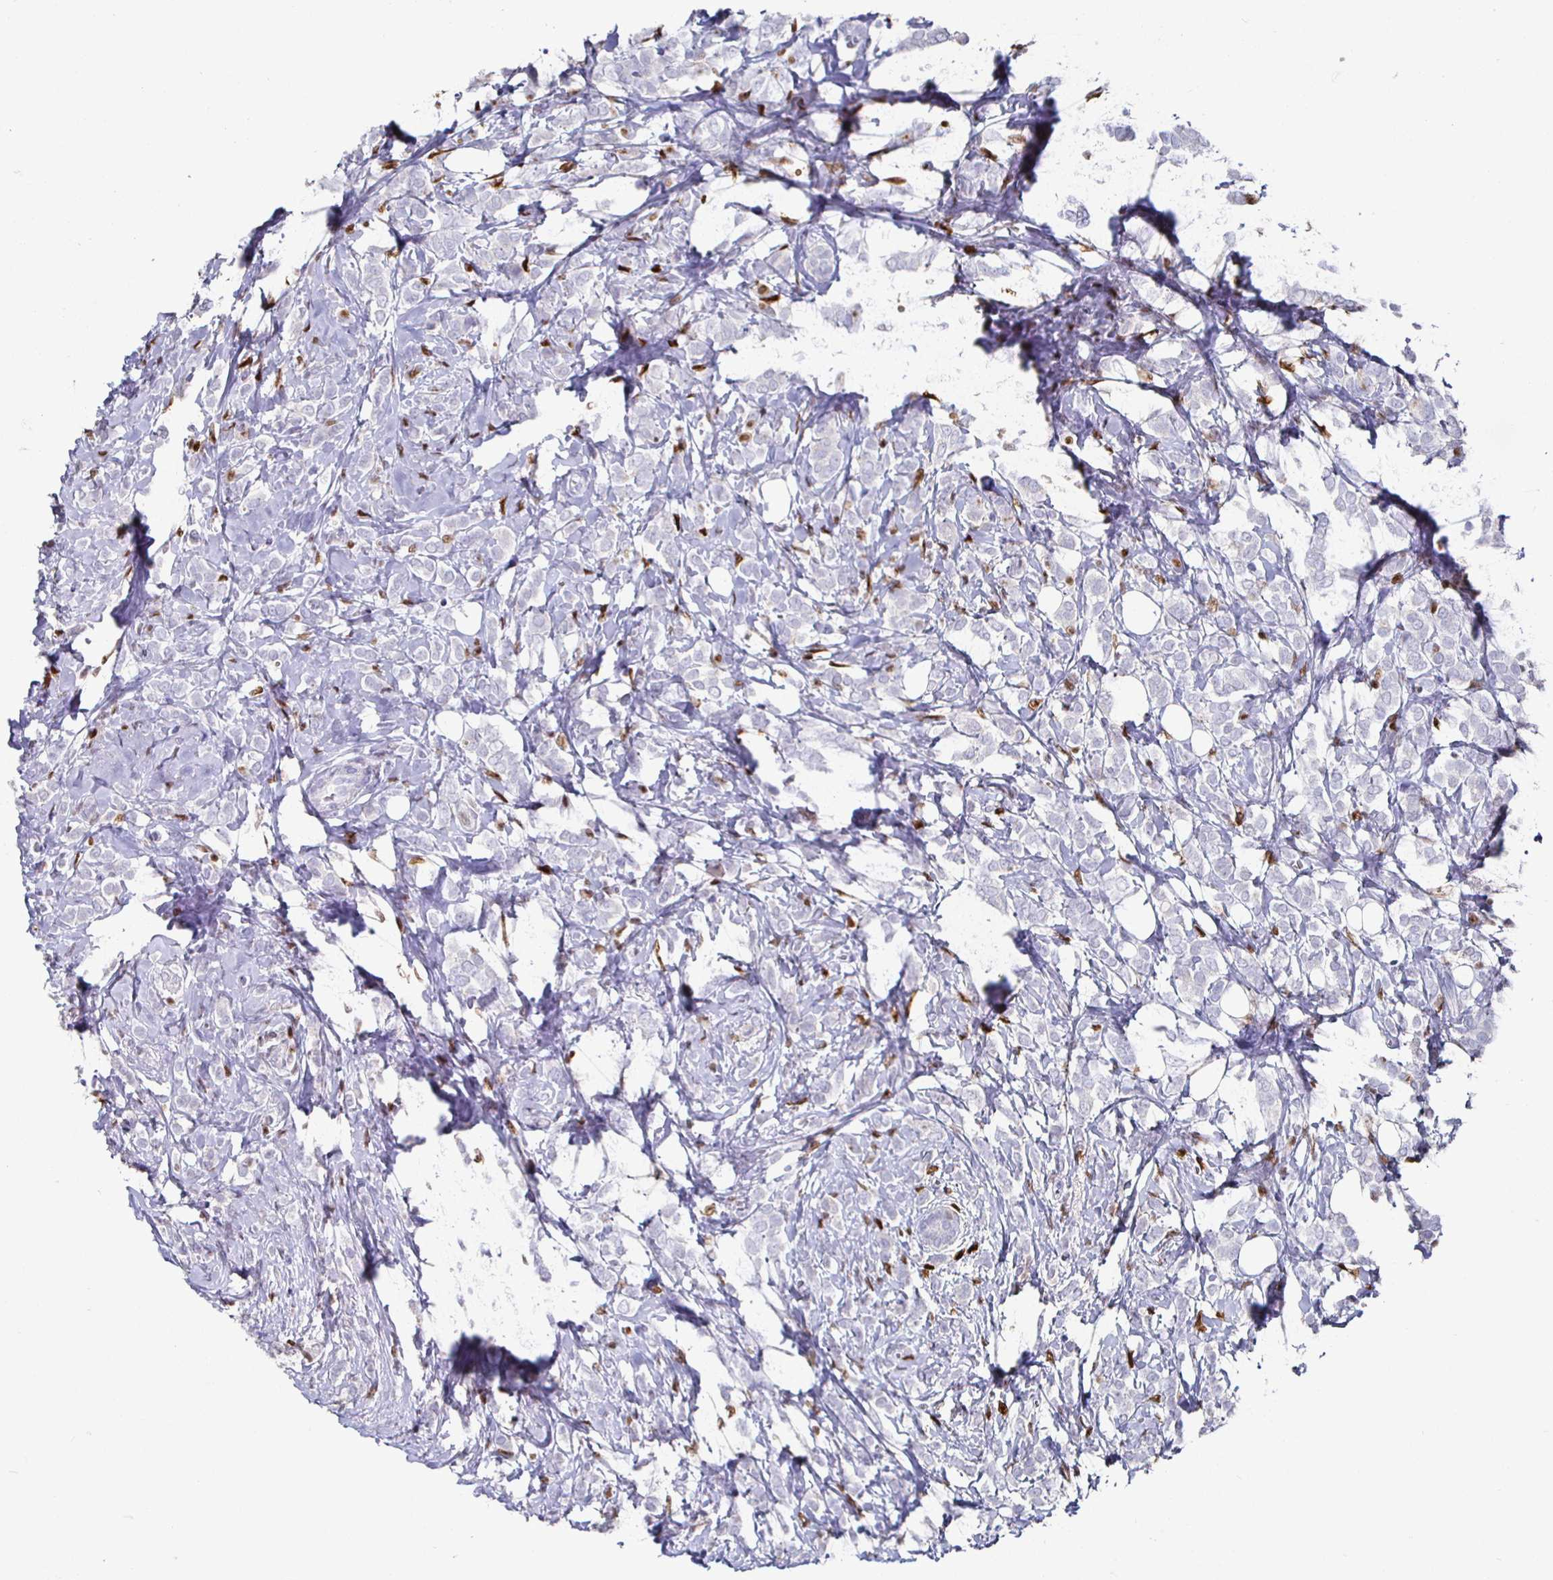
{"staining": {"intensity": "negative", "quantity": "none", "location": "none"}, "tissue": "breast cancer", "cell_type": "Tumor cells", "image_type": "cancer", "snomed": [{"axis": "morphology", "description": "Lobular carcinoma"}, {"axis": "topography", "description": "Breast"}], "caption": "Tumor cells are negative for brown protein staining in breast lobular carcinoma.", "gene": "RUNX2", "patient": {"sex": "female", "age": 49}}